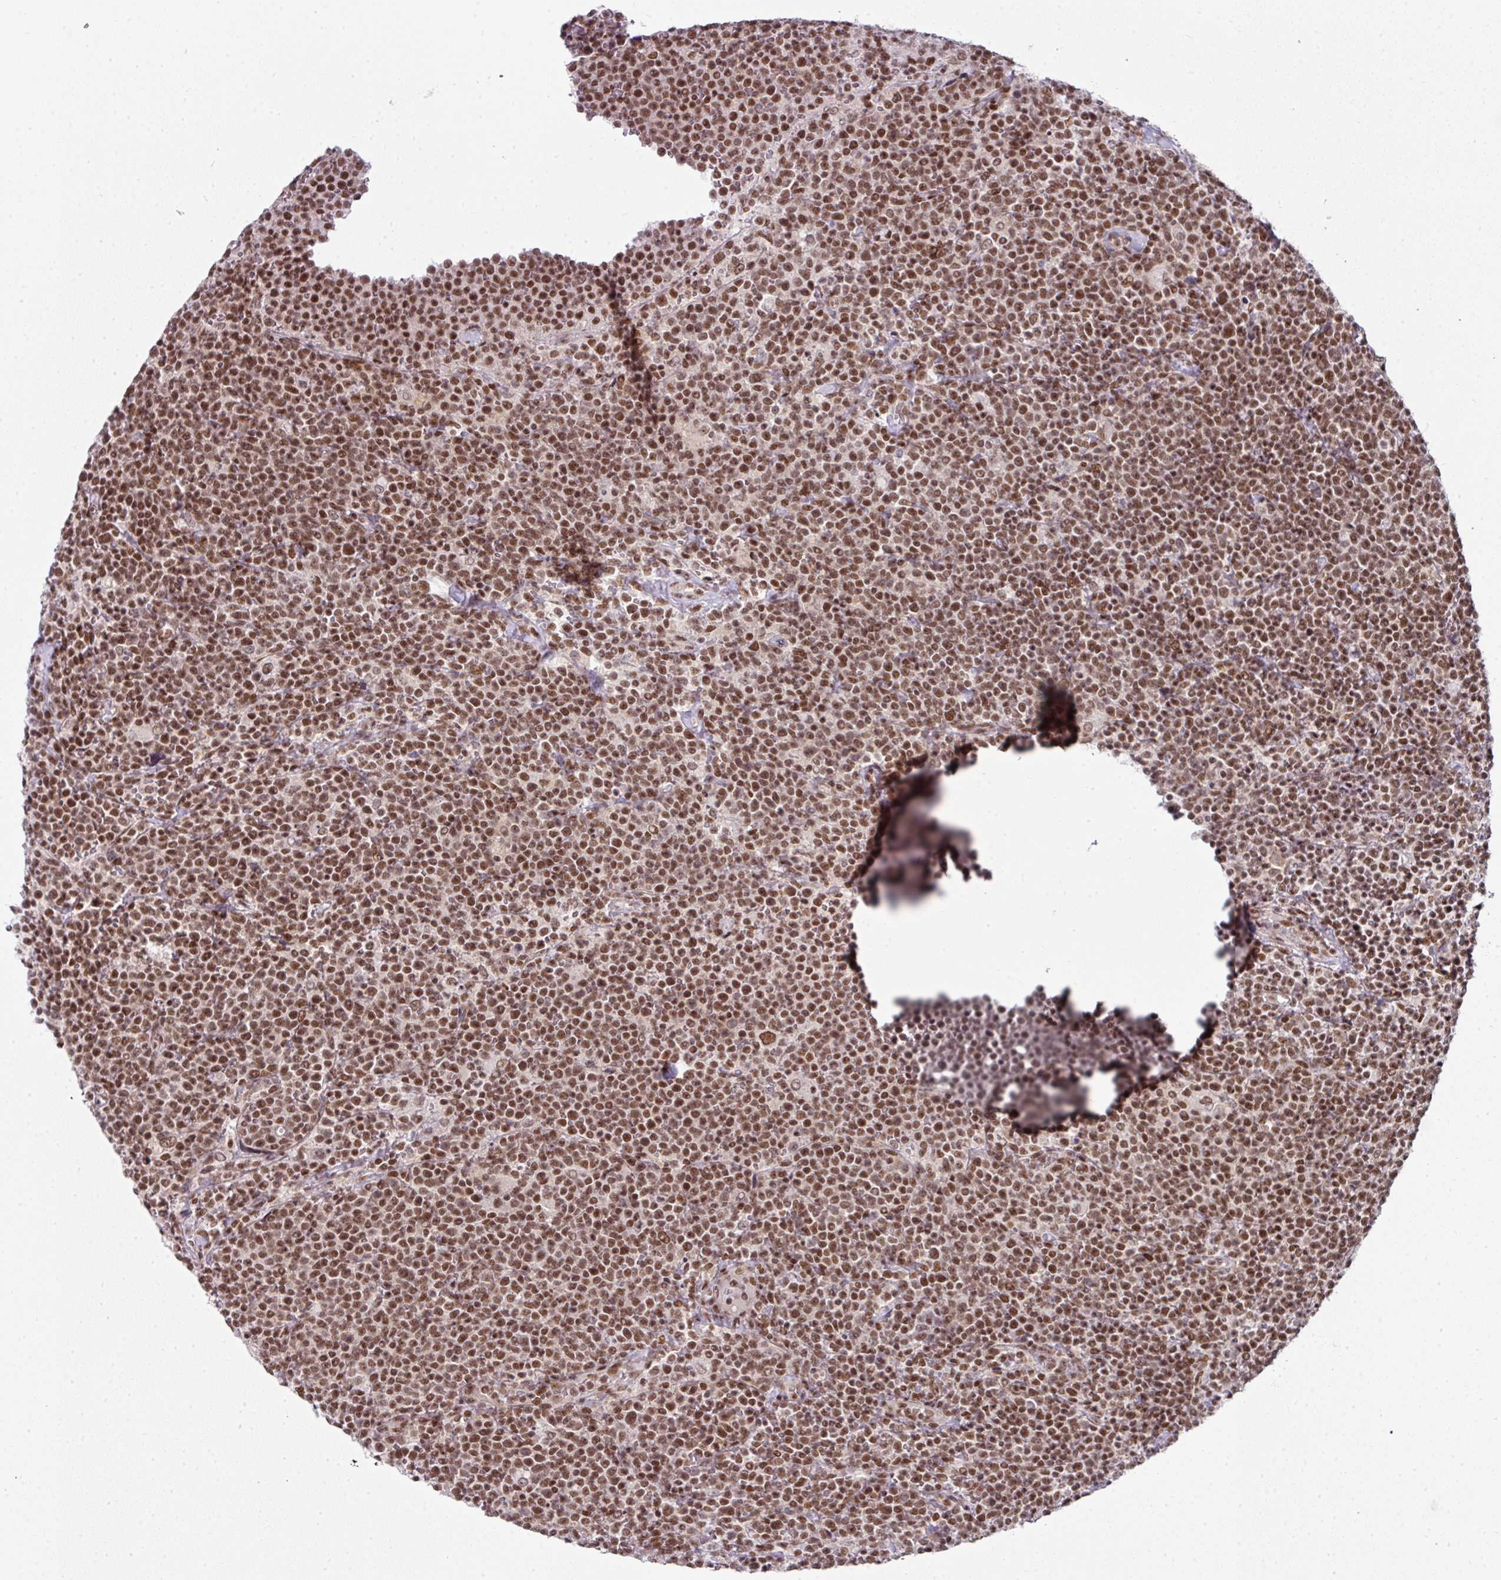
{"staining": {"intensity": "moderate", "quantity": ">75%", "location": "nuclear"}, "tissue": "lymphoma", "cell_type": "Tumor cells", "image_type": "cancer", "snomed": [{"axis": "morphology", "description": "Malignant lymphoma, non-Hodgkin's type, High grade"}, {"axis": "topography", "description": "Lymph node"}], "caption": "Protein expression analysis of human lymphoma reveals moderate nuclear expression in approximately >75% of tumor cells.", "gene": "NFYA", "patient": {"sex": "male", "age": 61}}